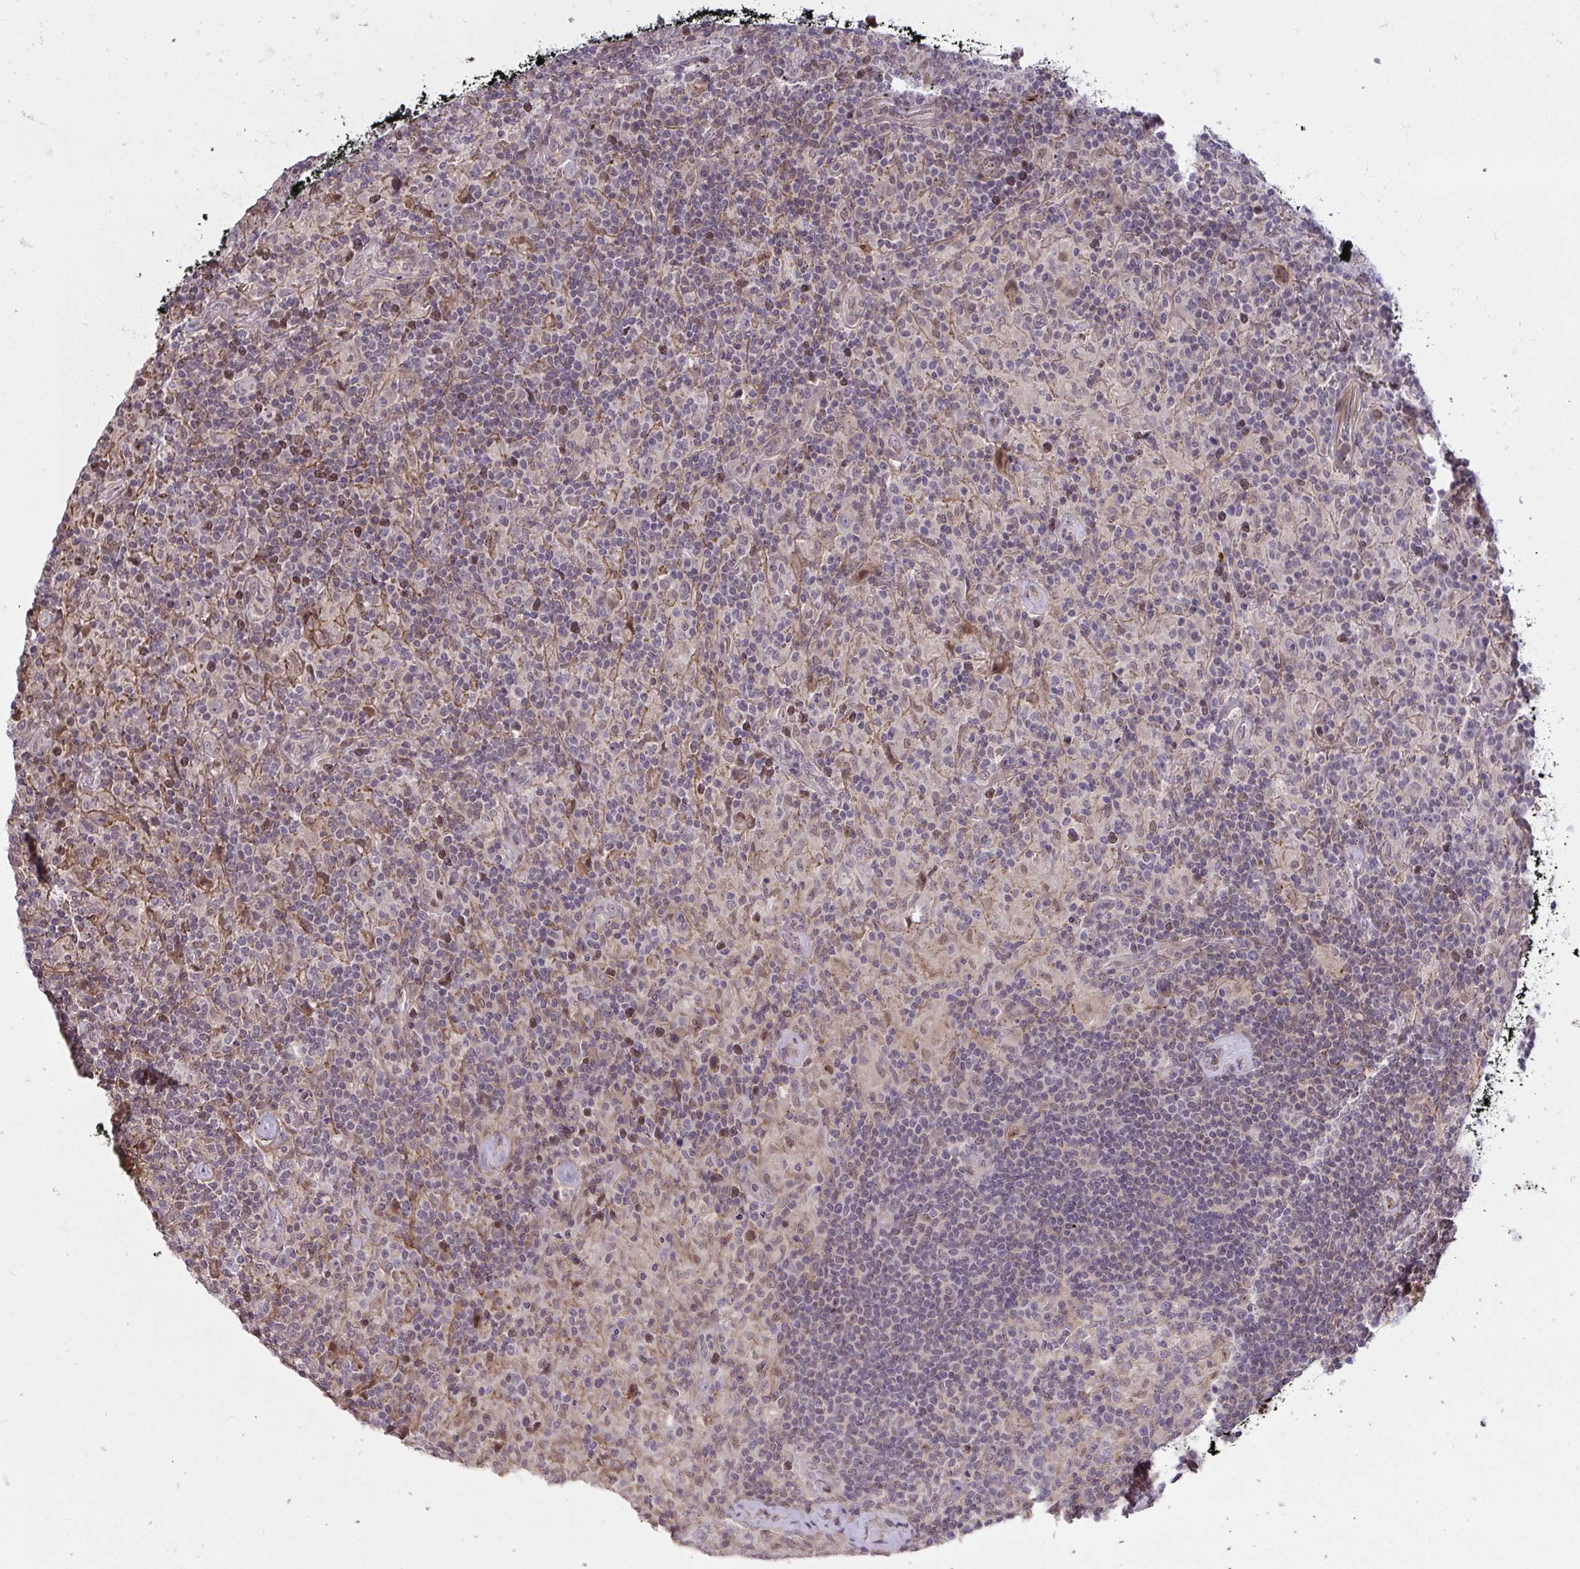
{"staining": {"intensity": "negative", "quantity": "none", "location": "none"}, "tissue": "lymphoma", "cell_type": "Tumor cells", "image_type": "cancer", "snomed": [{"axis": "morphology", "description": "Hodgkin's disease, NOS"}, {"axis": "topography", "description": "Lymph node"}], "caption": "The photomicrograph displays no significant staining in tumor cells of lymphoma. (DAB (3,3'-diaminobenzidine) immunohistochemistry (IHC) with hematoxylin counter stain).", "gene": "ZSCAN9", "patient": {"sex": "male", "age": 70}}